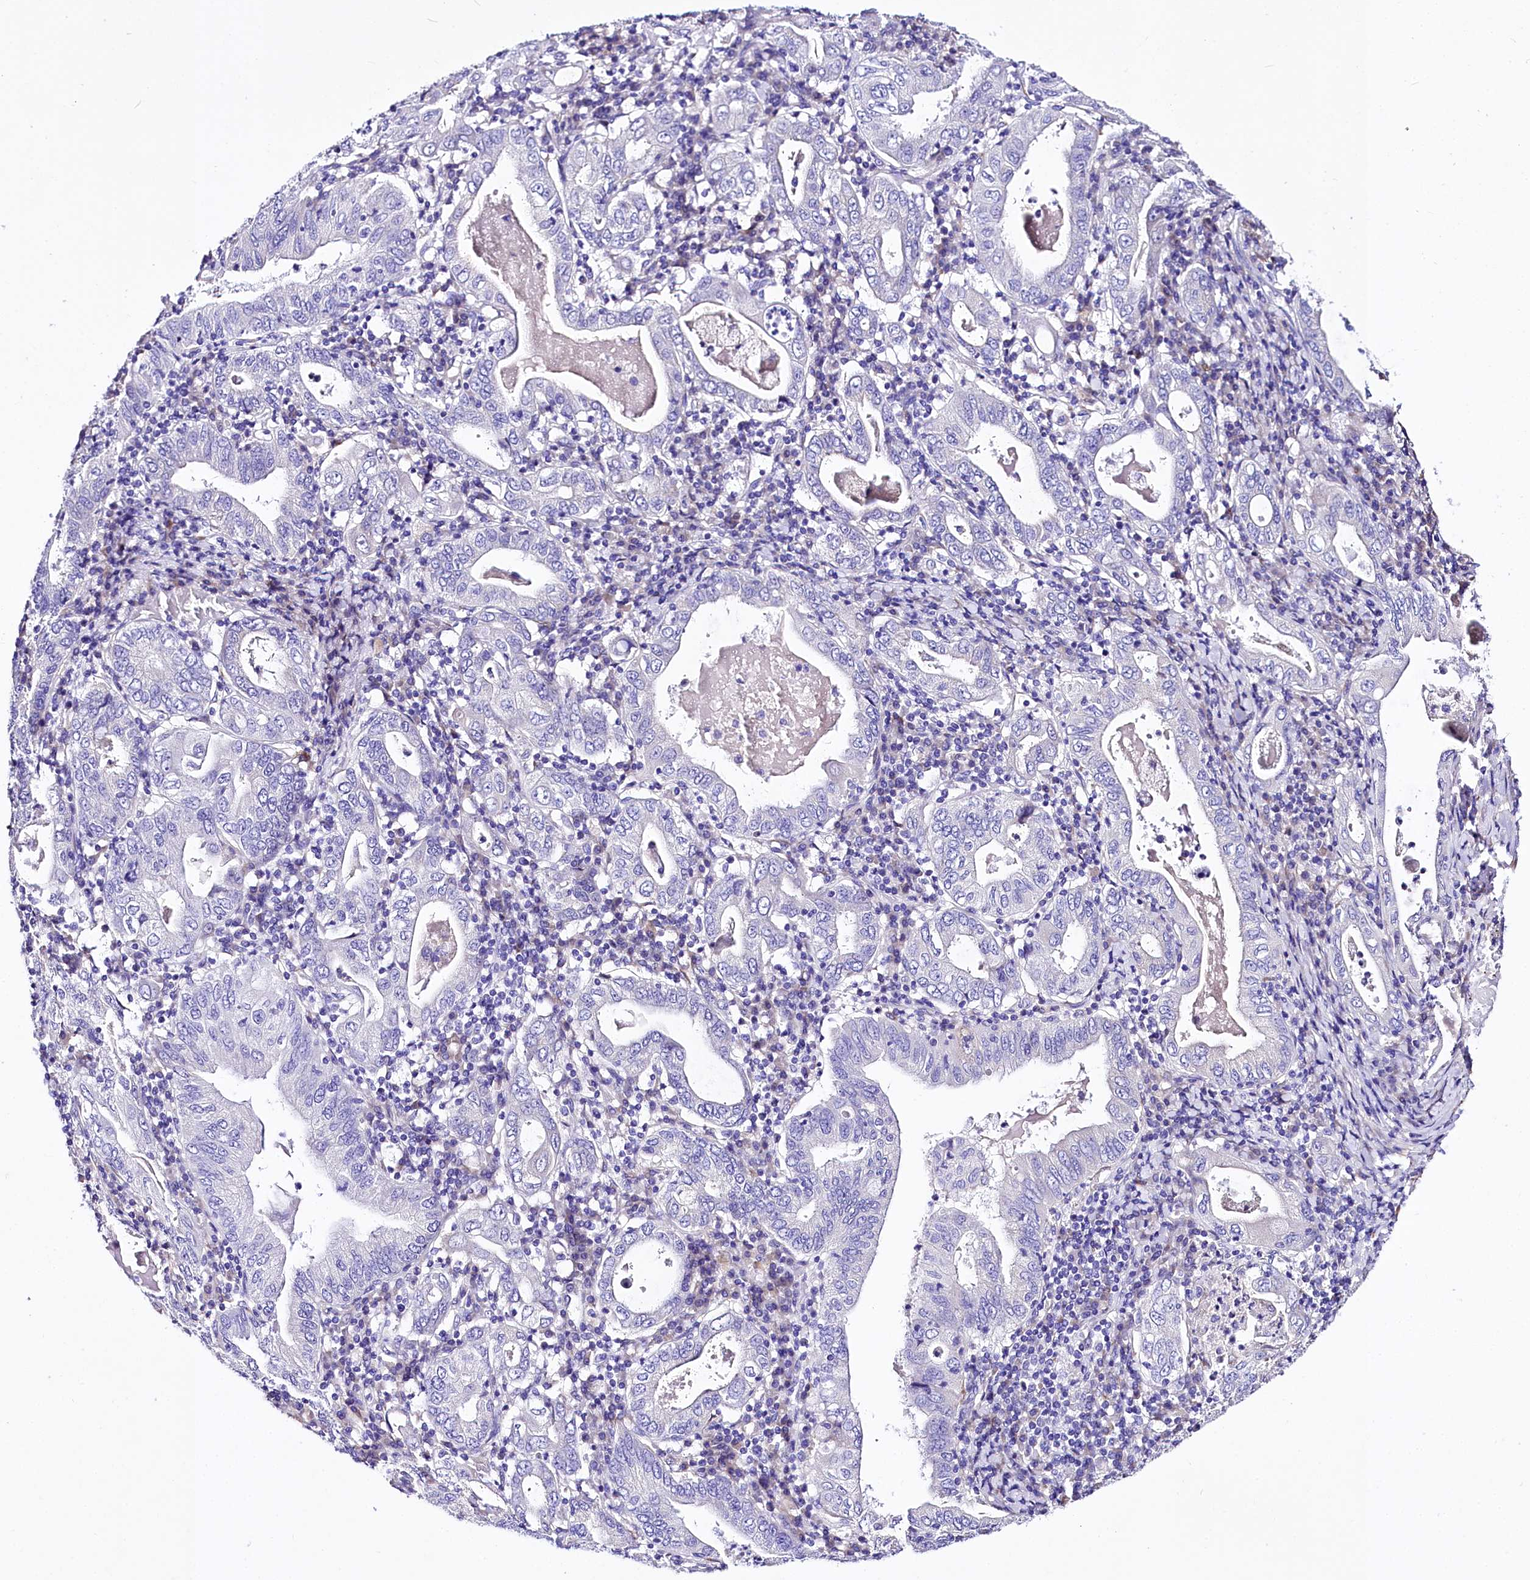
{"staining": {"intensity": "negative", "quantity": "none", "location": "none"}, "tissue": "stomach cancer", "cell_type": "Tumor cells", "image_type": "cancer", "snomed": [{"axis": "morphology", "description": "Normal tissue, NOS"}, {"axis": "morphology", "description": "Adenocarcinoma, NOS"}, {"axis": "topography", "description": "Esophagus"}, {"axis": "topography", "description": "Stomach, upper"}, {"axis": "topography", "description": "Peripheral nerve tissue"}], "caption": "Micrograph shows no significant protein expression in tumor cells of stomach cancer (adenocarcinoma).", "gene": "A2ML1", "patient": {"sex": "male", "age": 62}}